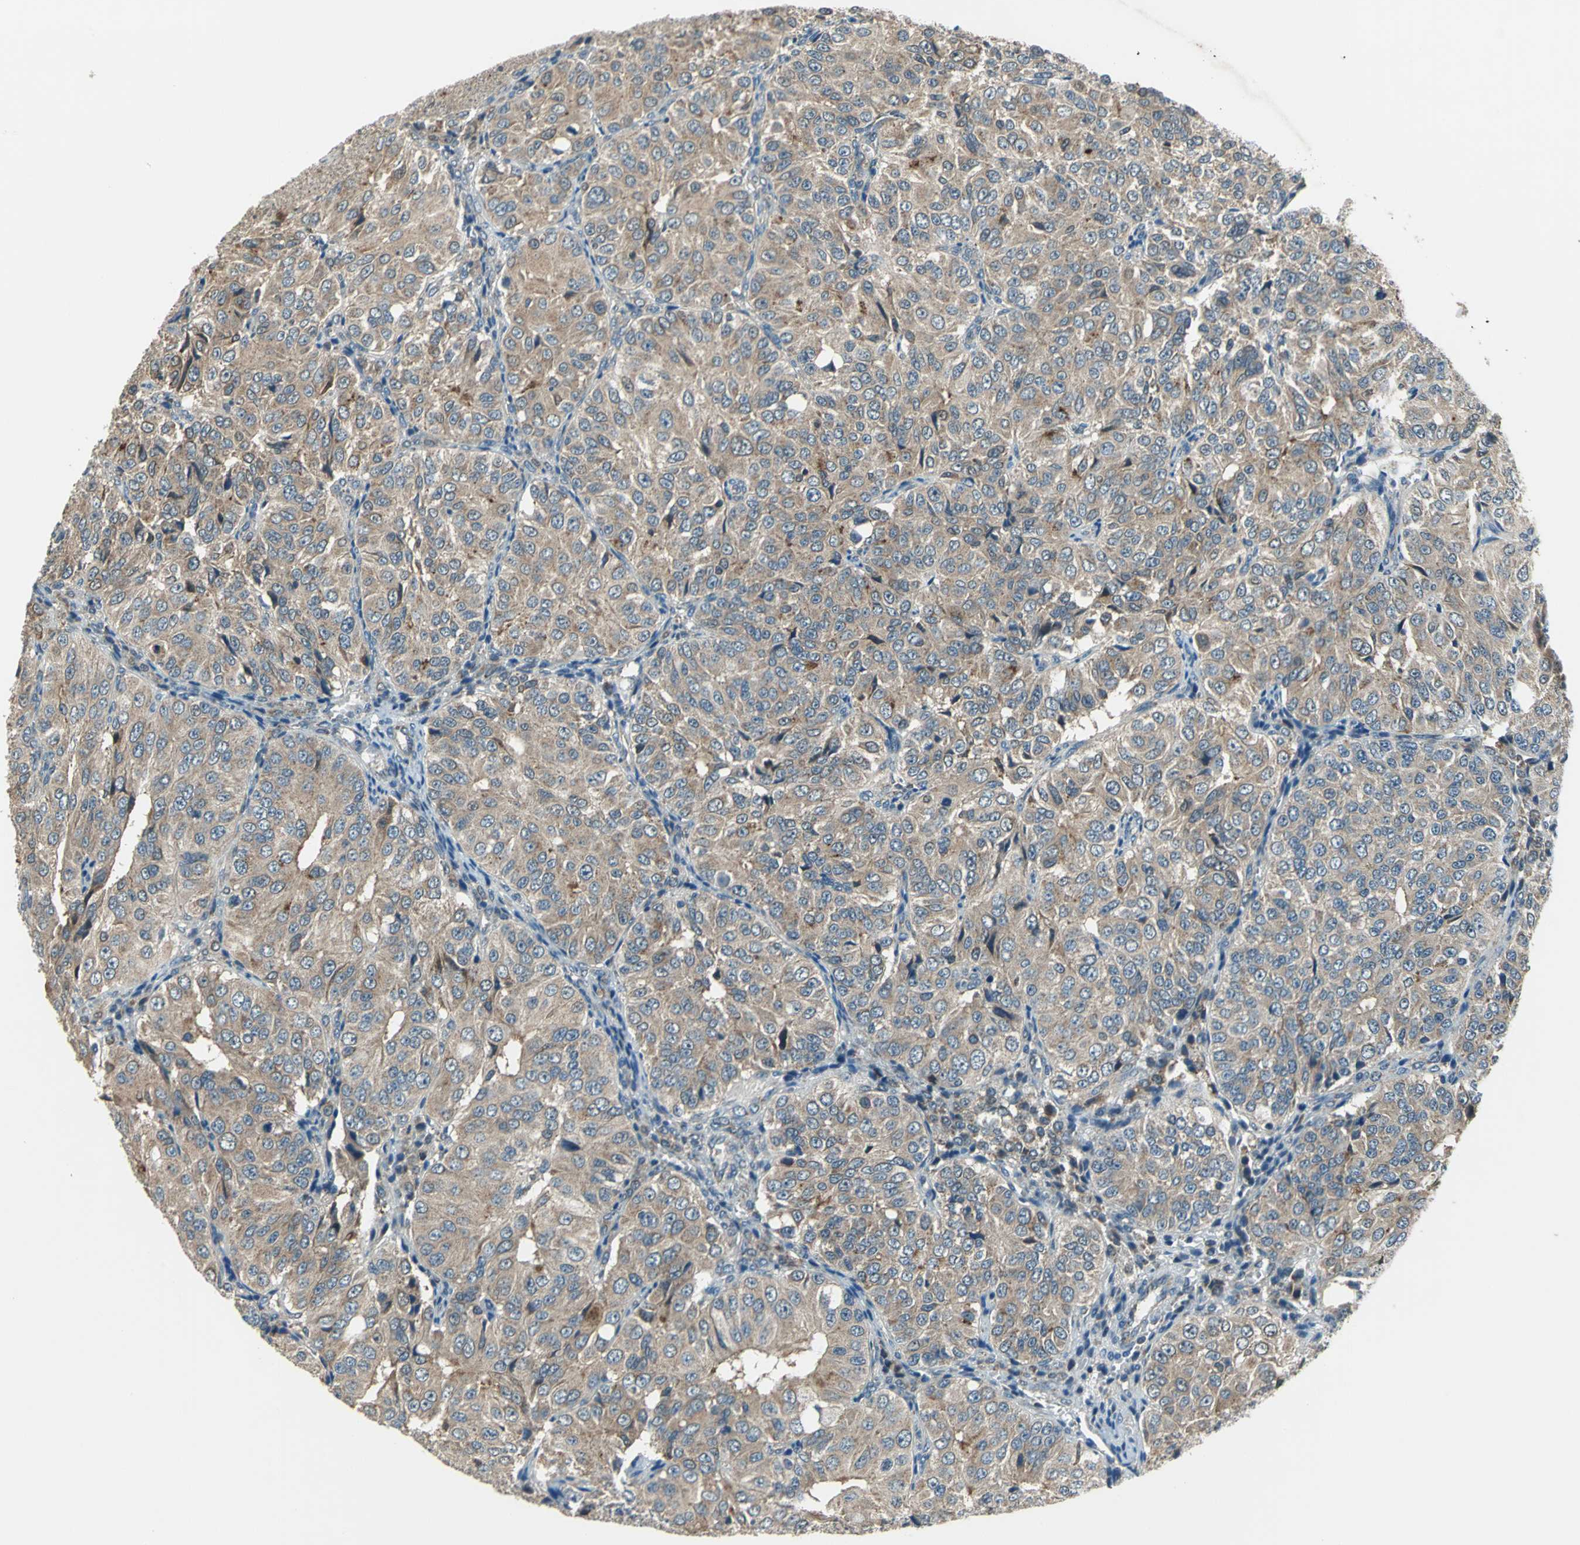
{"staining": {"intensity": "moderate", "quantity": ">75%", "location": "cytoplasmic/membranous"}, "tissue": "ovarian cancer", "cell_type": "Tumor cells", "image_type": "cancer", "snomed": [{"axis": "morphology", "description": "Carcinoma, endometroid"}, {"axis": "topography", "description": "Ovary"}], "caption": "Tumor cells exhibit medium levels of moderate cytoplasmic/membranous expression in about >75% of cells in endometroid carcinoma (ovarian).", "gene": "TRAK1", "patient": {"sex": "female", "age": 51}}